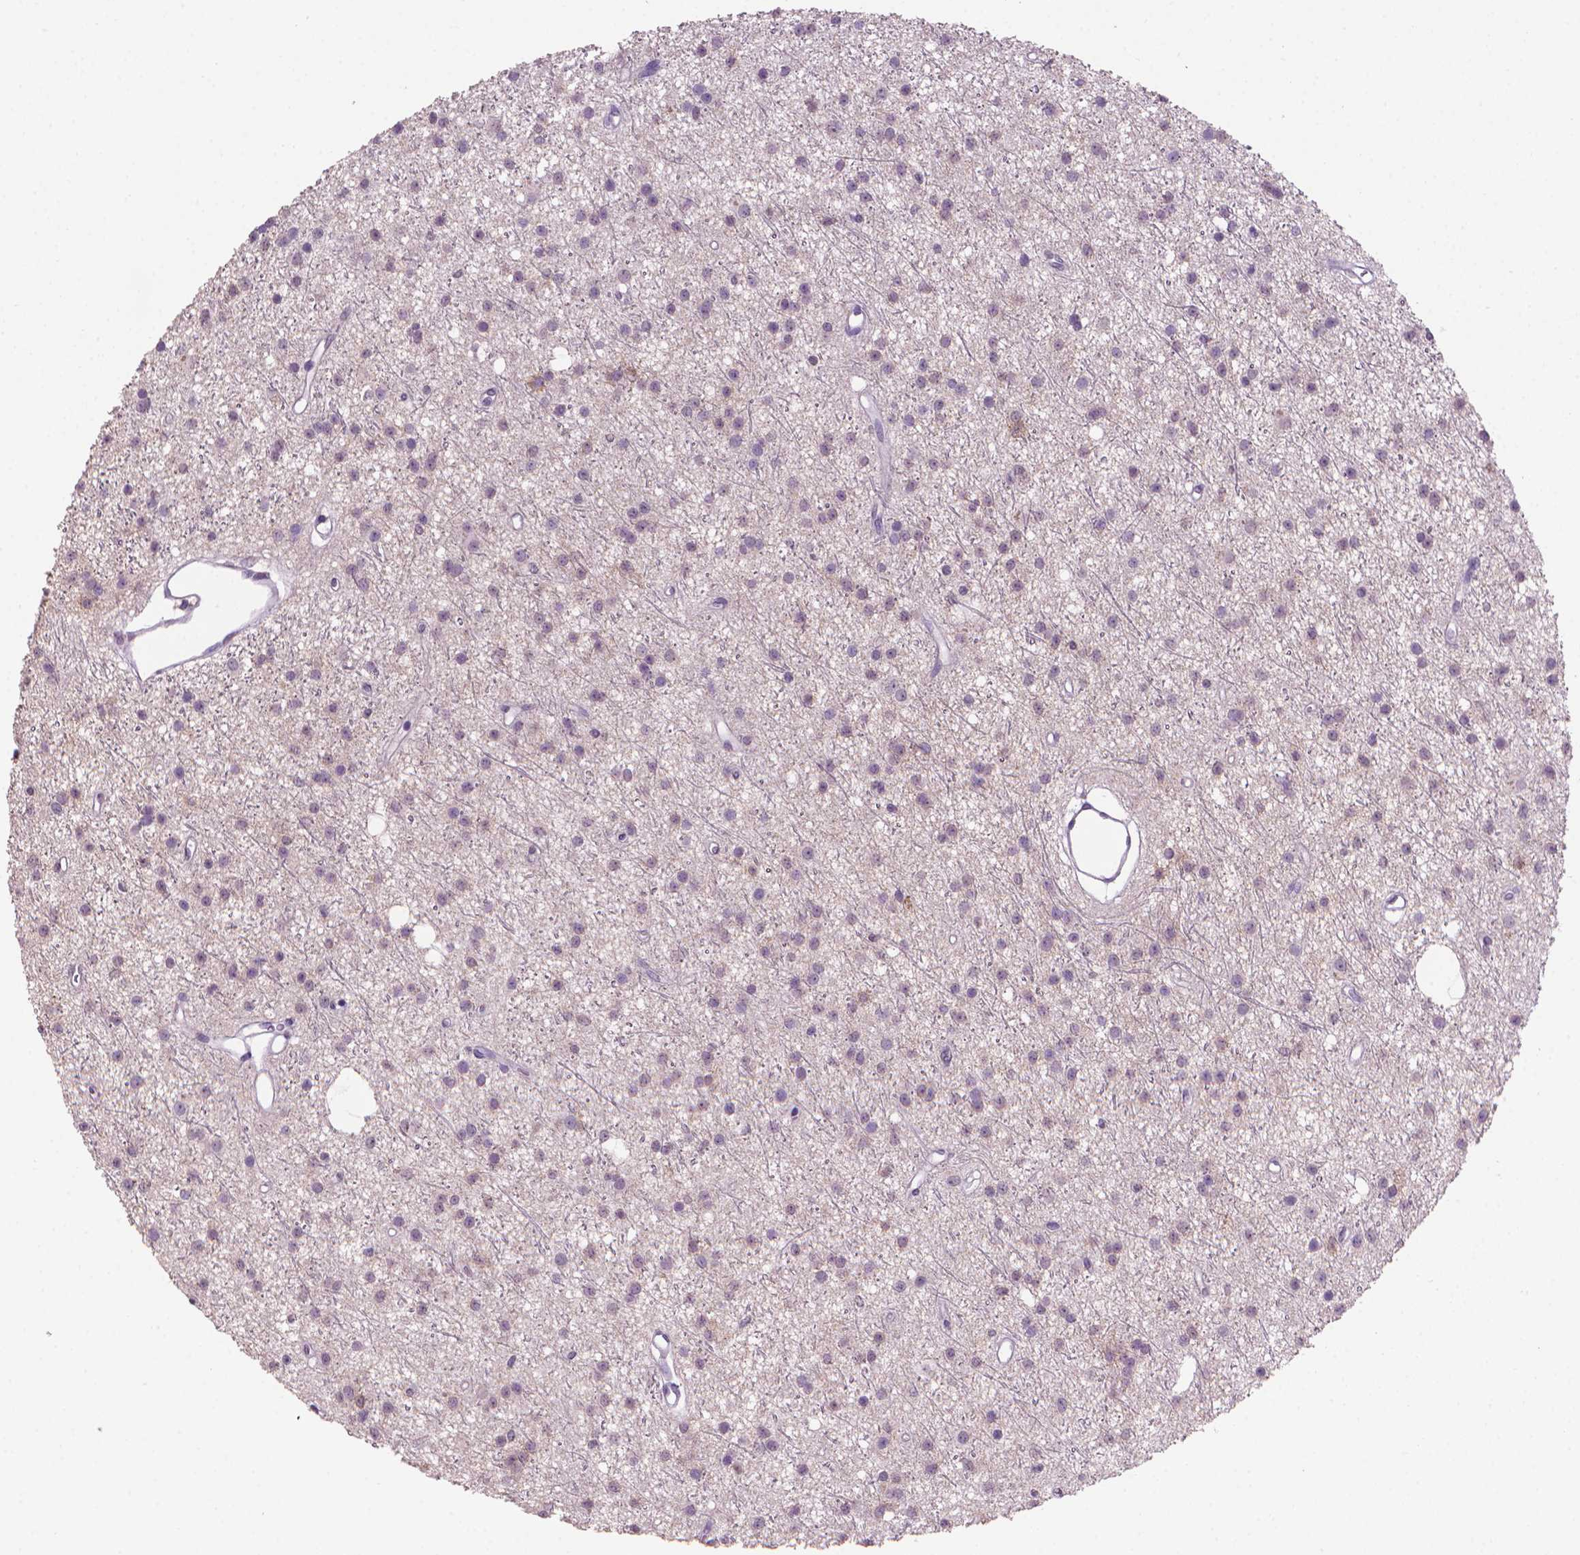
{"staining": {"intensity": "negative", "quantity": "none", "location": "none"}, "tissue": "glioma", "cell_type": "Tumor cells", "image_type": "cancer", "snomed": [{"axis": "morphology", "description": "Glioma, malignant, Low grade"}, {"axis": "topography", "description": "Brain"}], "caption": "IHC of human low-grade glioma (malignant) shows no staining in tumor cells. (DAB (3,3'-diaminobenzidine) immunohistochemistry (IHC) with hematoxylin counter stain).", "gene": "MUC1", "patient": {"sex": "male", "age": 27}}